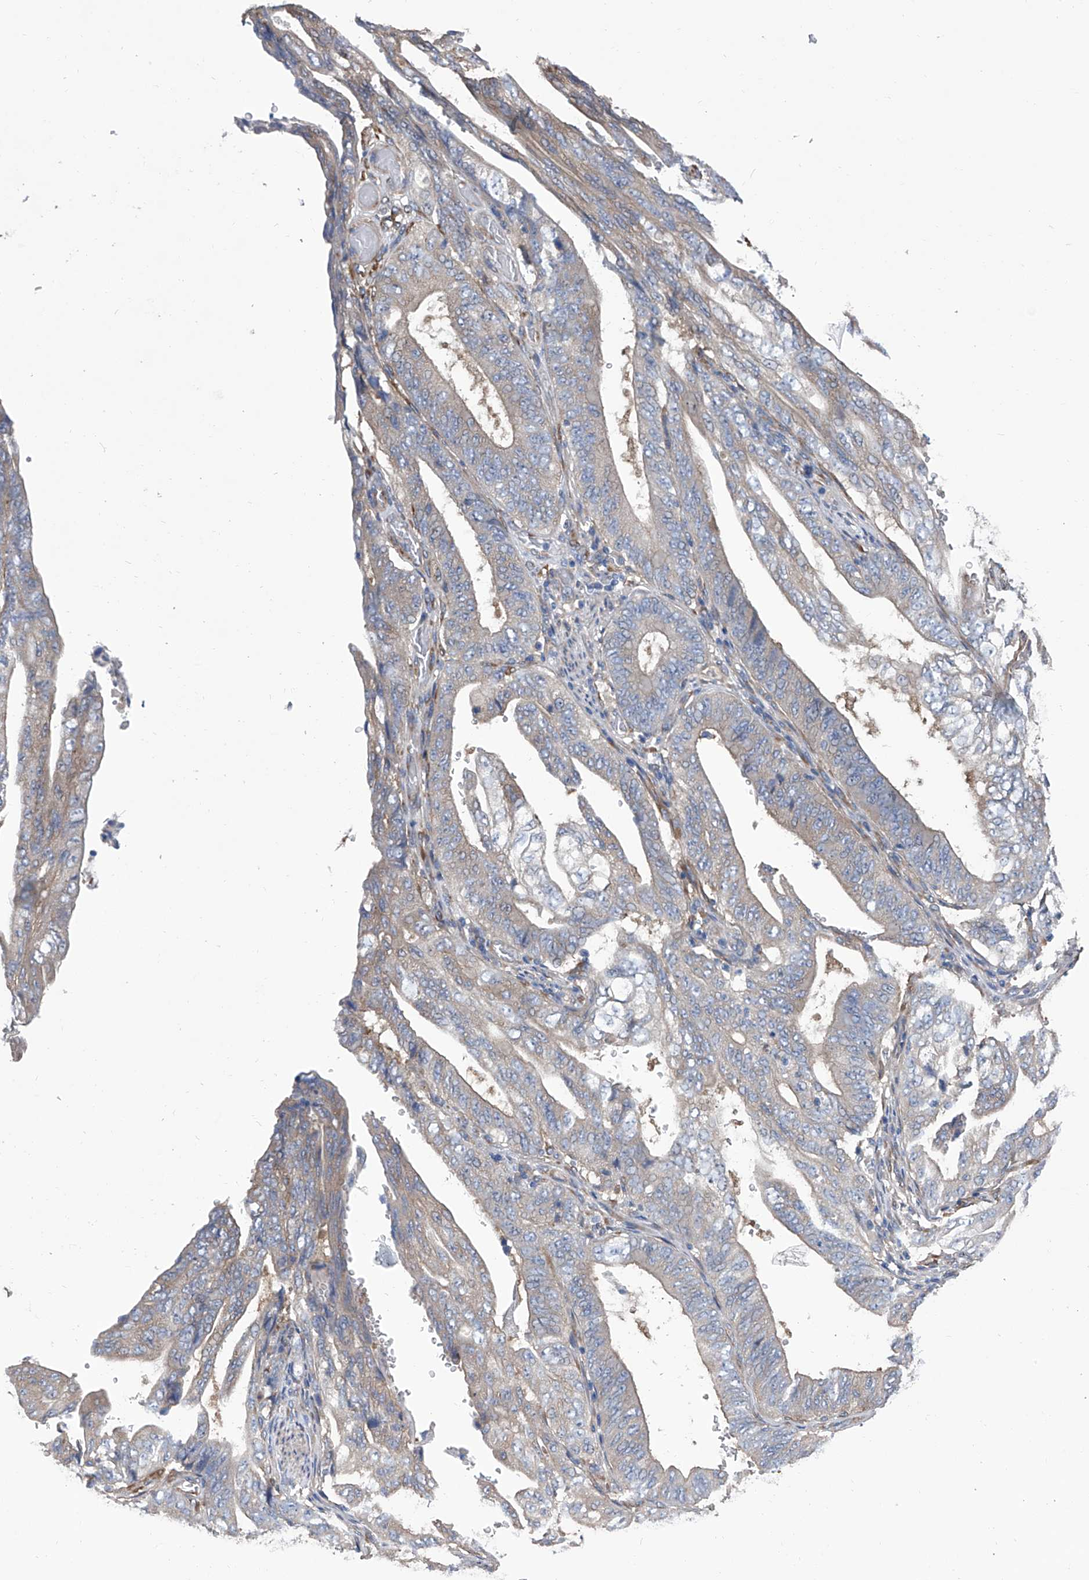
{"staining": {"intensity": "weak", "quantity": "<25%", "location": "cytoplasmic/membranous"}, "tissue": "stomach cancer", "cell_type": "Tumor cells", "image_type": "cancer", "snomed": [{"axis": "morphology", "description": "Adenocarcinoma, NOS"}, {"axis": "topography", "description": "Stomach"}], "caption": "A histopathology image of stomach cancer (adenocarcinoma) stained for a protein displays no brown staining in tumor cells.", "gene": "SMS", "patient": {"sex": "female", "age": 73}}